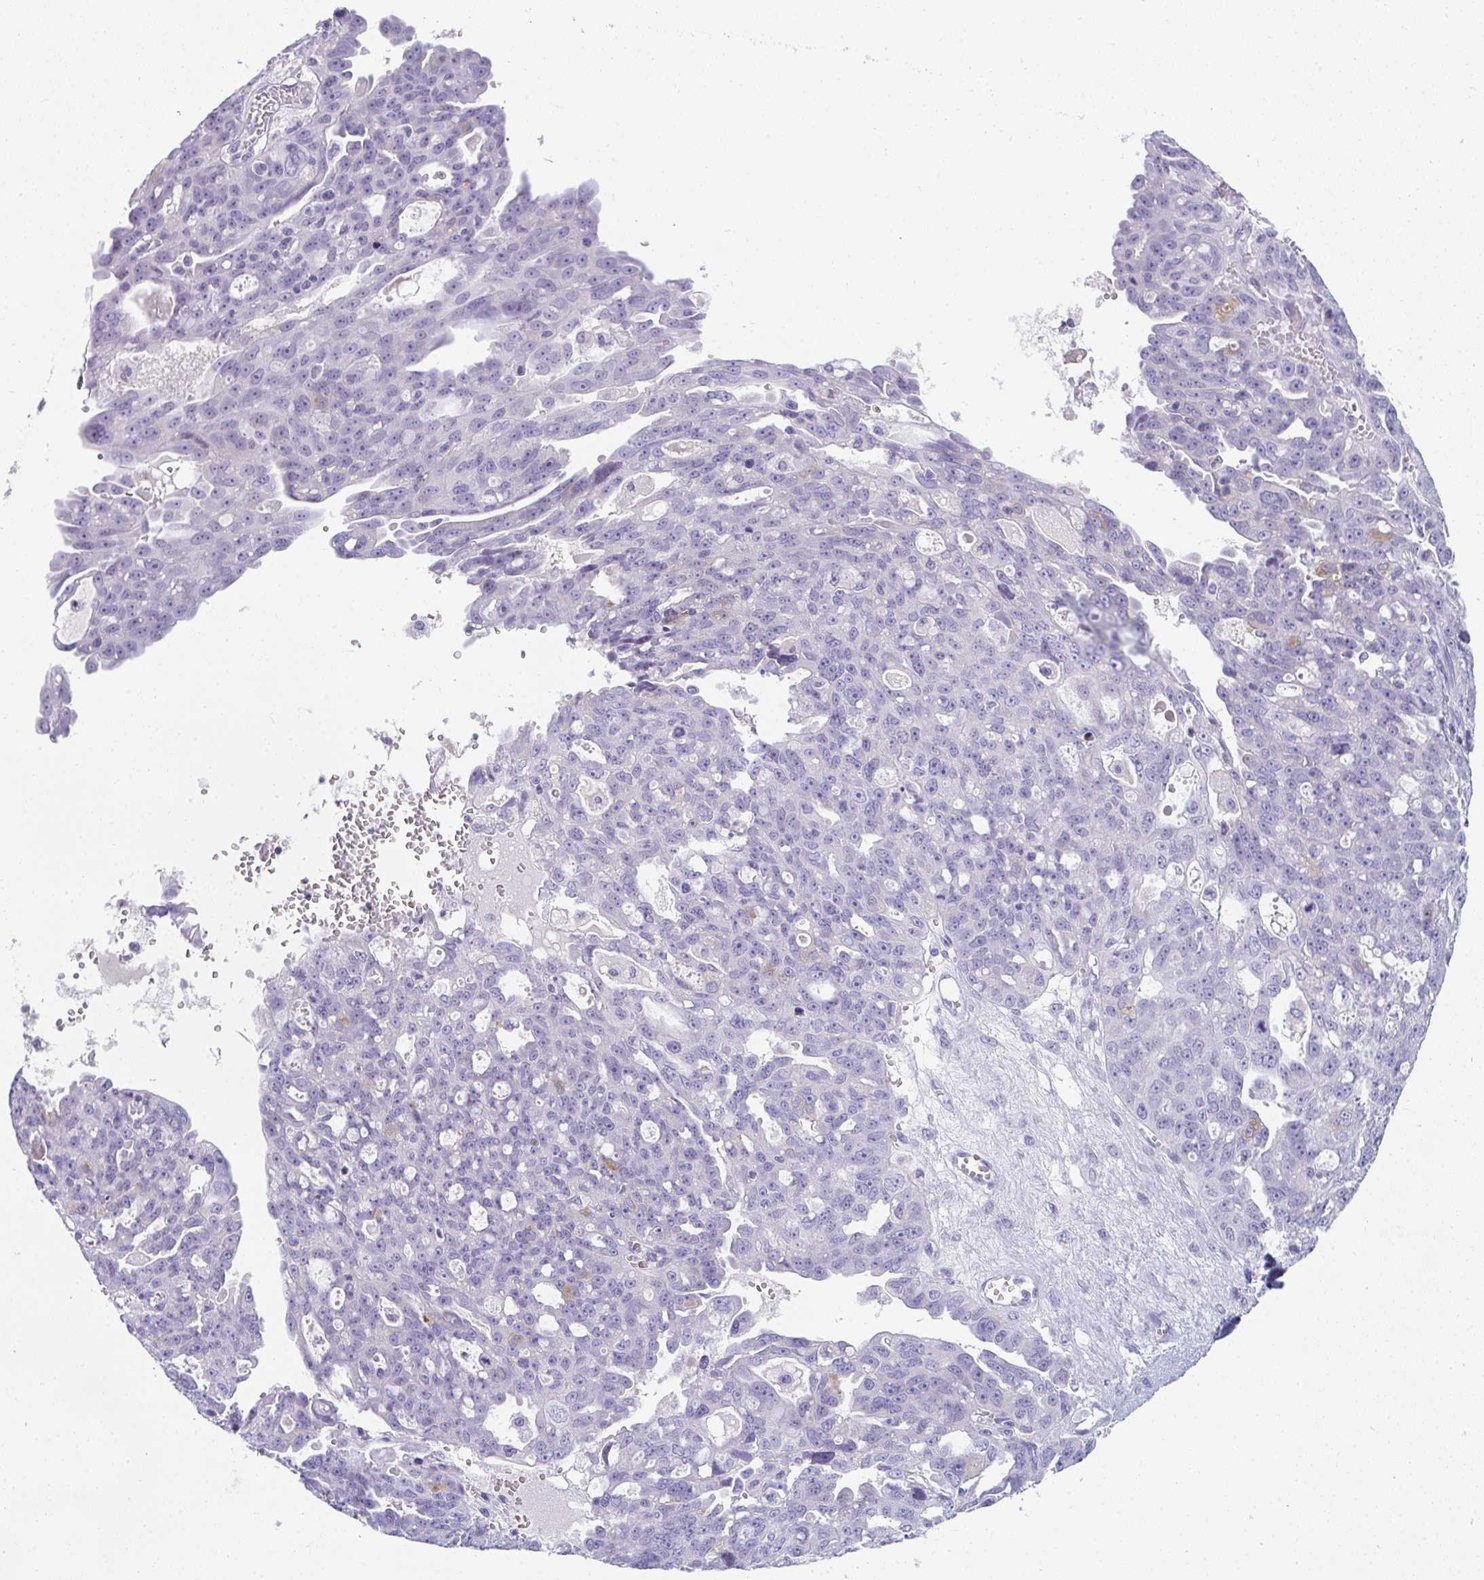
{"staining": {"intensity": "negative", "quantity": "none", "location": "none"}, "tissue": "ovarian cancer", "cell_type": "Tumor cells", "image_type": "cancer", "snomed": [{"axis": "morphology", "description": "Carcinoma, endometroid"}, {"axis": "topography", "description": "Ovary"}], "caption": "There is no significant positivity in tumor cells of endometroid carcinoma (ovarian).", "gene": "TTC30B", "patient": {"sex": "female", "age": 70}}